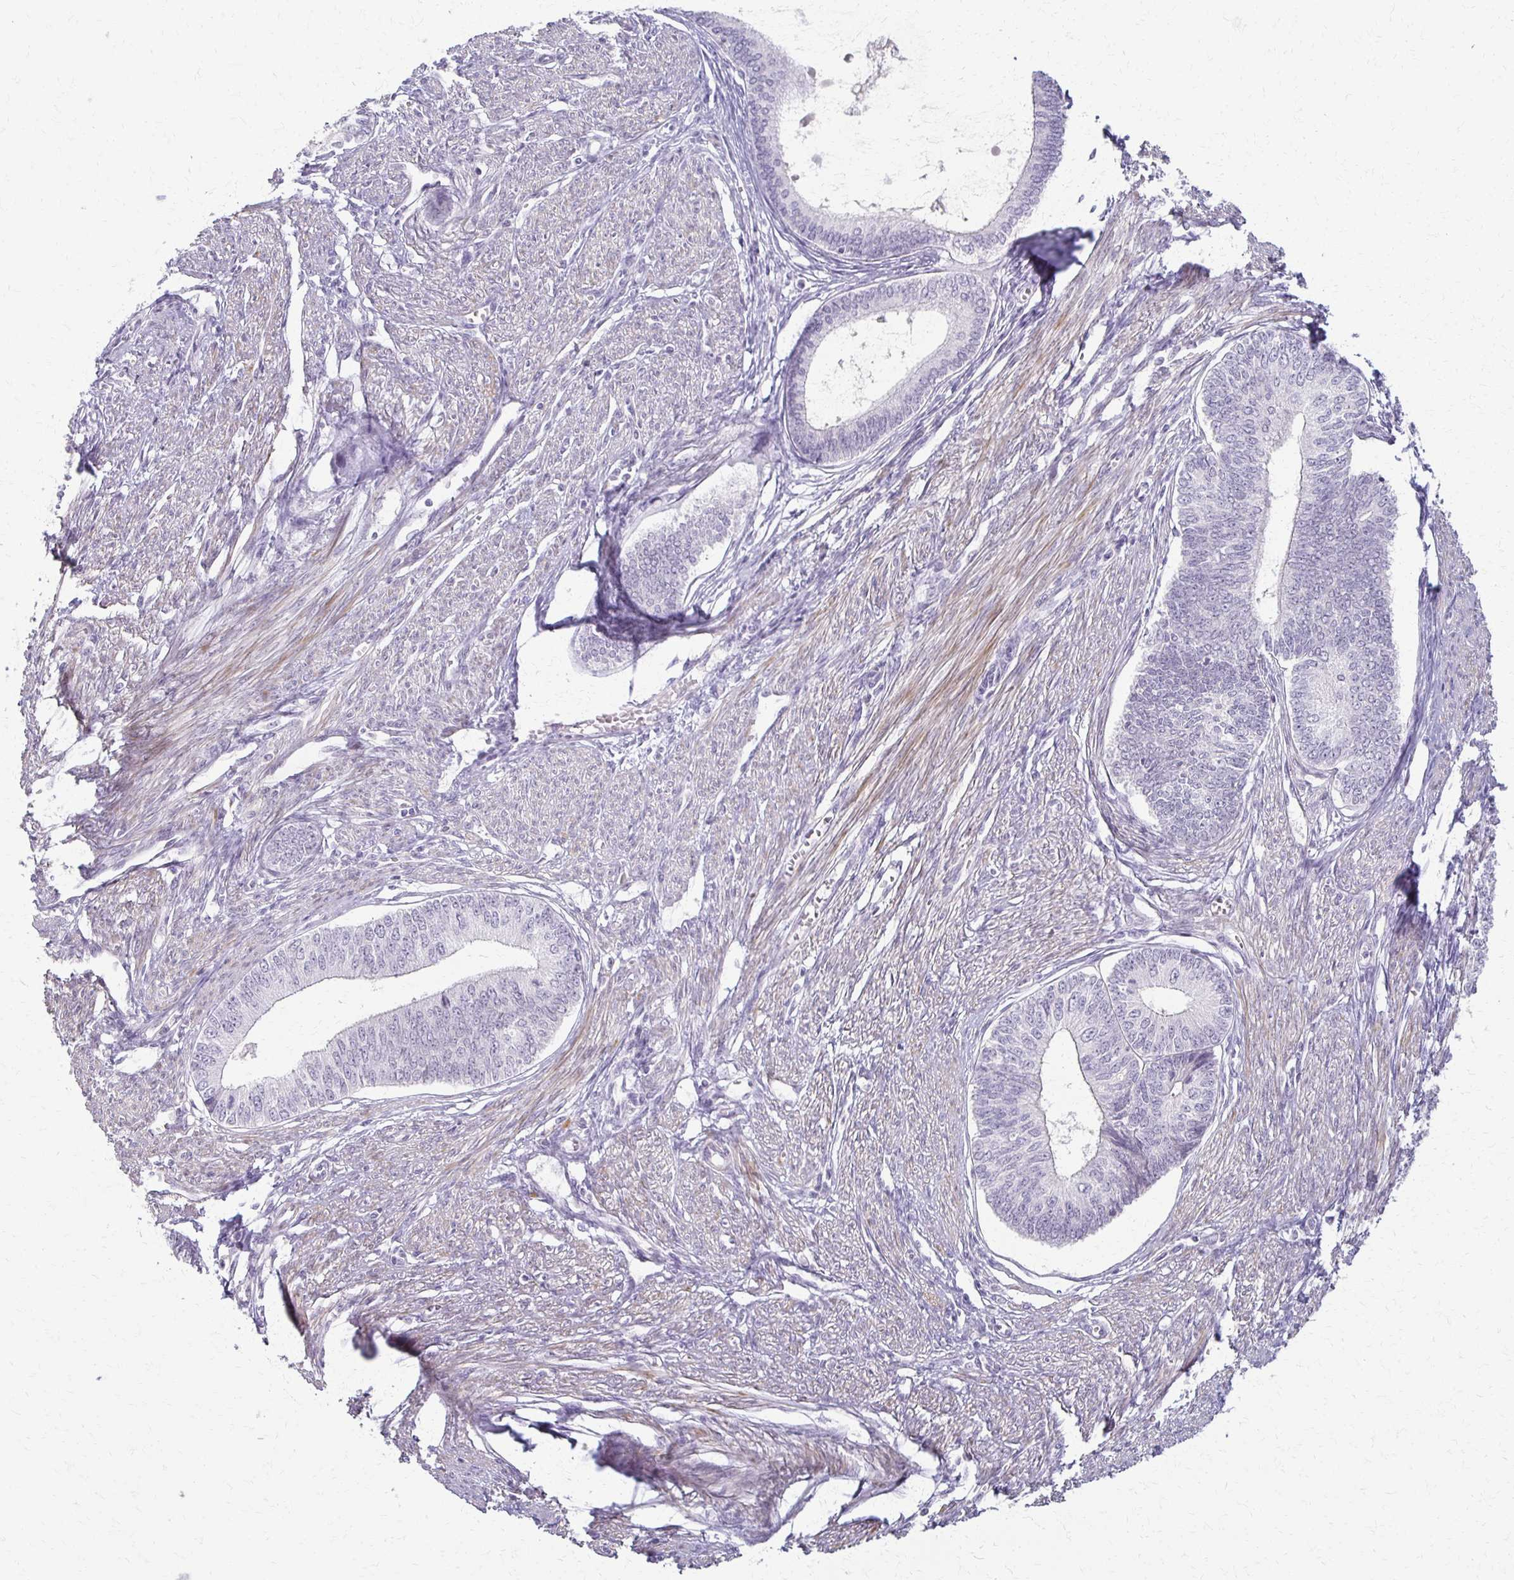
{"staining": {"intensity": "negative", "quantity": "none", "location": "none"}, "tissue": "endometrial cancer", "cell_type": "Tumor cells", "image_type": "cancer", "snomed": [{"axis": "morphology", "description": "Adenocarcinoma, NOS"}, {"axis": "topography", "description": "Endometrium"}], "caption": "Immunohistochemistry (IHC) of endometrial cancer demonstrates no staining in tumor cells. (DAB immunohistochemistry (IHC), high magnification).", "gene": "FOXO4", "patient": {"sex": "female", "age": 68}}